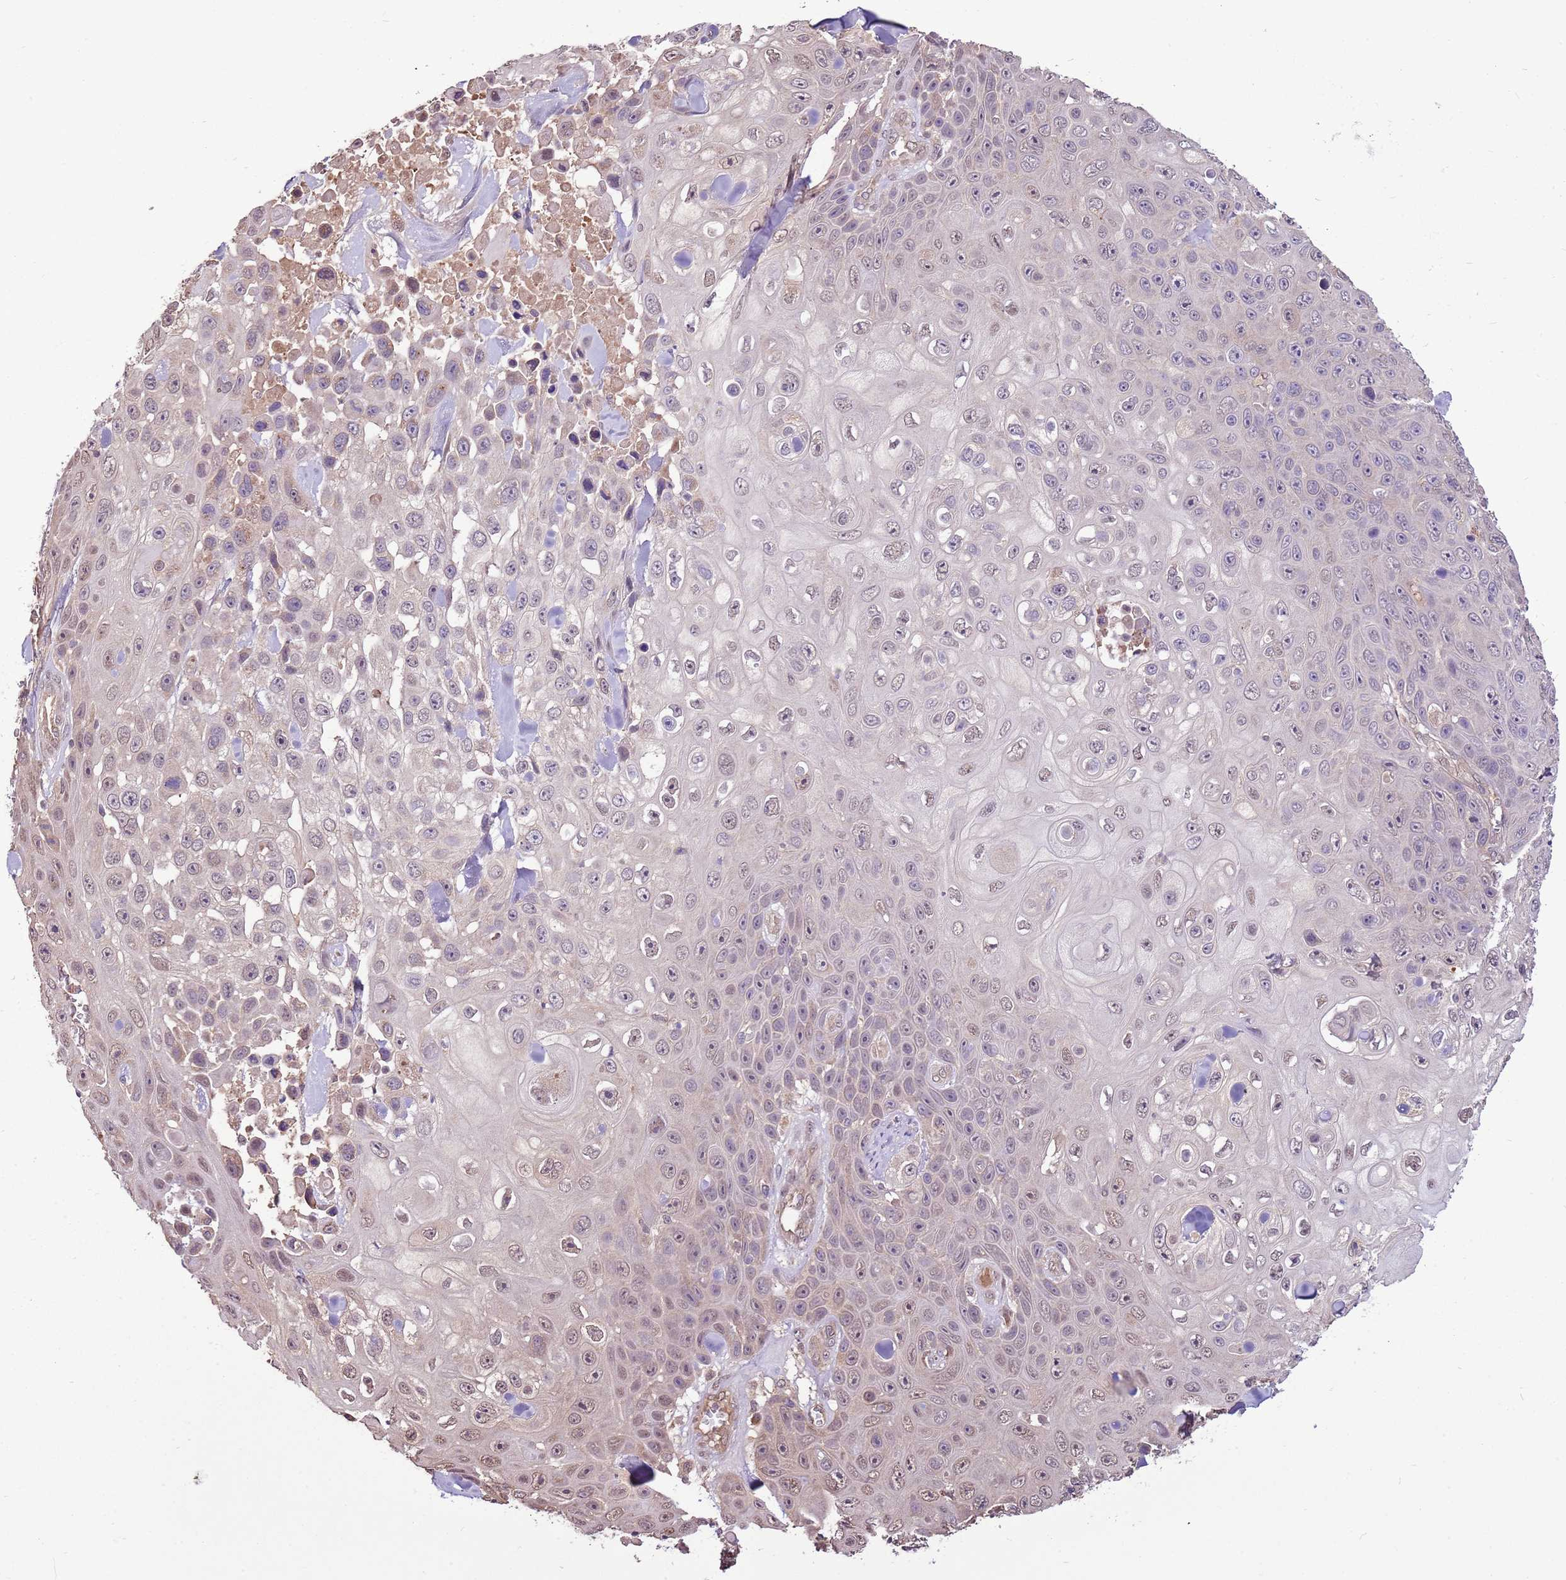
{"staining": {"intensity": "weak", "quantity": "<25%", "location": "cytoplasmic/membranous,nuclear"}, "tissue": "skin cancer", "cell_type": "Tumor cells", "image_type": "cancer", "snomed": [{"axis": "morphology", "description": "Squamous cell carcinoma, NOS"}, {"axis": "topography", "description": "Skin"}], "caption": "Tumor cells show no significant expression in skin cancer (squamous cell carcinoma). (Brightfield microscopy of DAB IHC at high magnification).", "gene": "BBS5", "patient": {"sex": "male", "age": 82}}